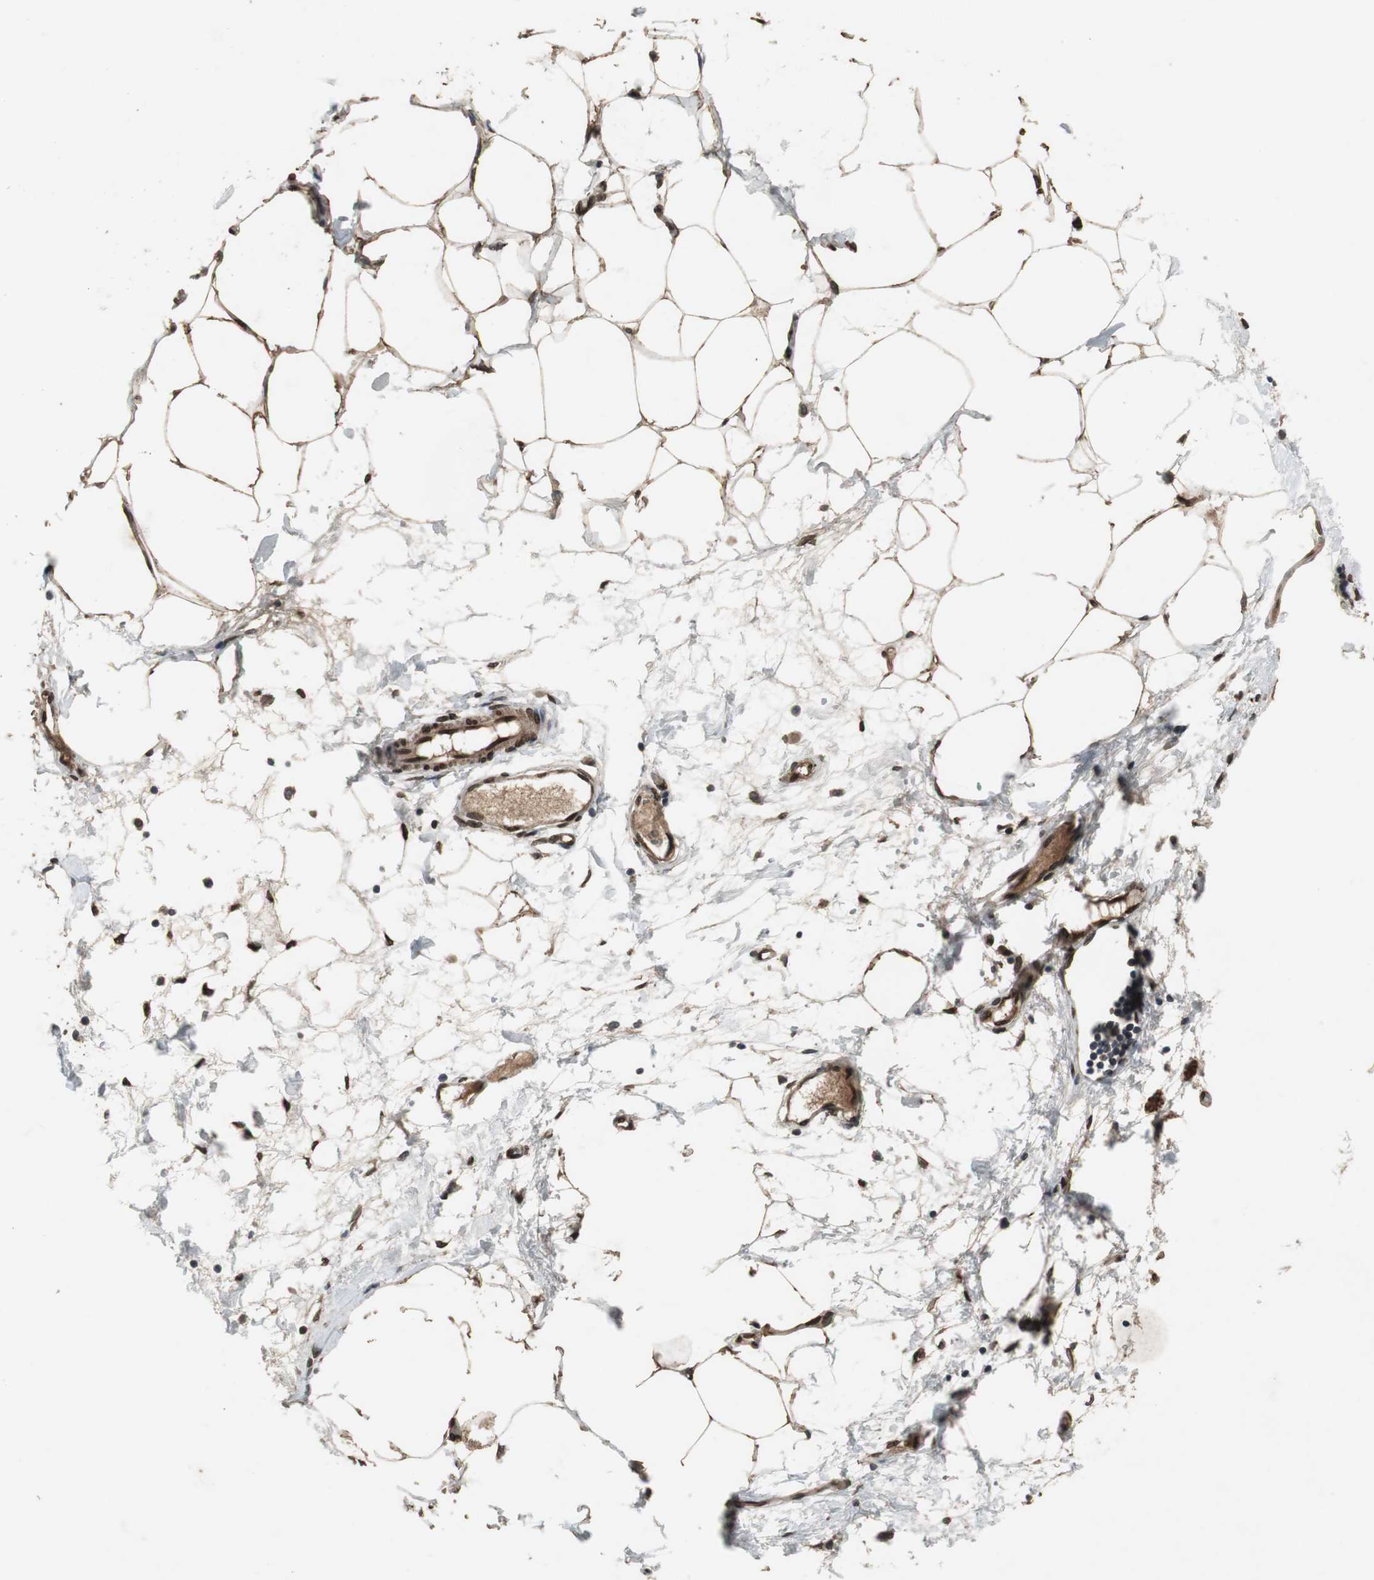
{"staining": {"intensity": "strong", "quantity": ">75%", "location": "nuclear"}, "tissue": "adipose tissue", "cell_type": "Adipocytes", "image_type": "normal", "snomed": [{"axis": "morphology", "description": "Normal tissue, NOS"}, {"axis": "morphology", "description": "Adenocarcinoma, NOS"}, {"axis": "topography", "description": "Colon"}, {"axis": "topography", "description": "Peripheral nerve tissue"}], "caption": "This is an image of immunohistochemistry (IHC) staining of normal adipose tissue, which shows strong positivity in the nuclear of adipocytes.", "gene": "LMNA", "patient": {"sex": "male", "age": 14}}